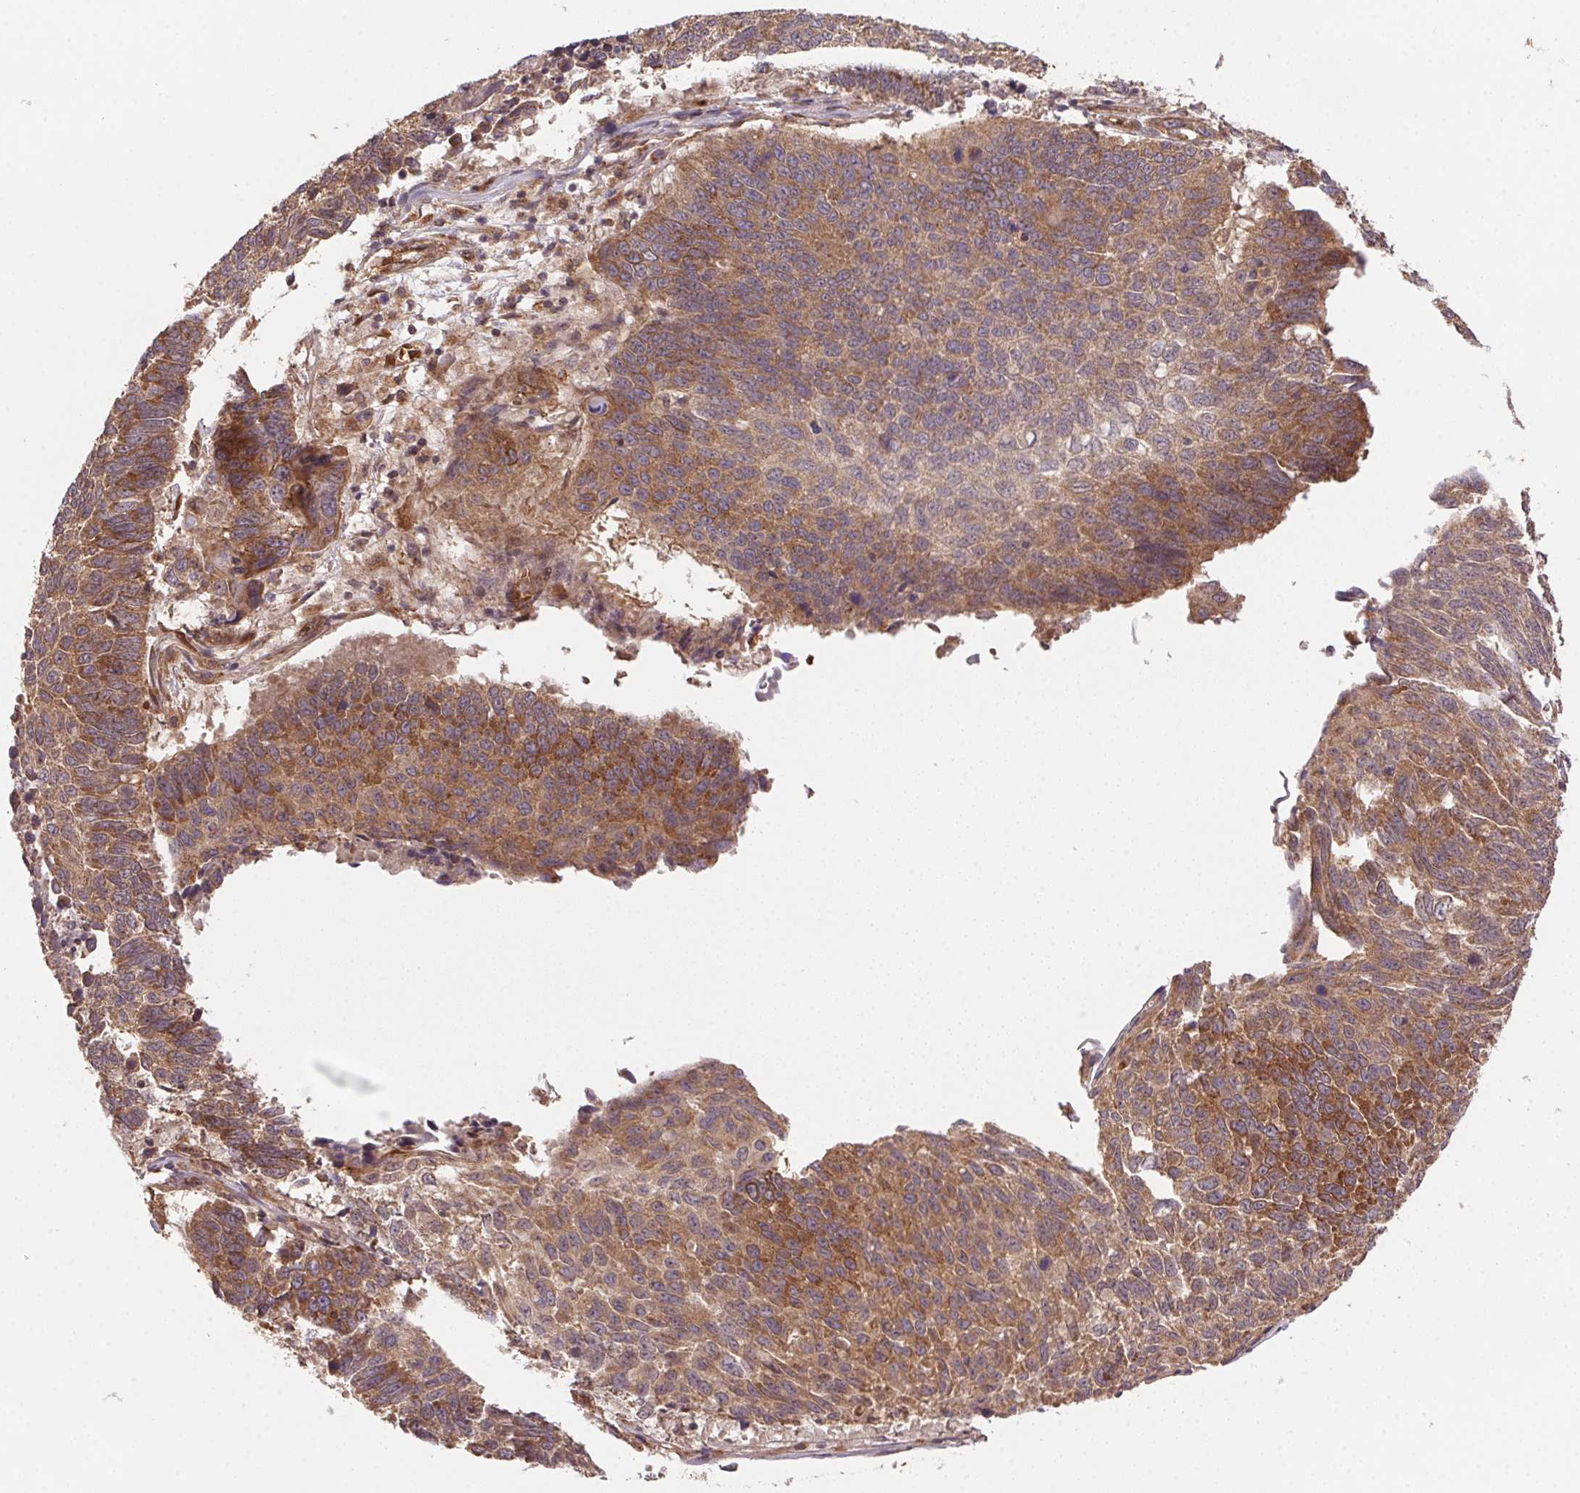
{"staining": {"intensity": "moderate", "quantity": ">75%", "location": "cytoplasmic/membranous"}, "tissue": "lung cancer", "cell_type": "Tumor cells", "image_type": "cancer", "snomed": [{"axis": "morphology", "description": "Squamous cell carcinoma, NOS"}, {"axis": "topography", "description": "Lung"}], "caption": "High-power microscopy captured an immunohistochemistry micrograph of lung cancer (squamous cell carcinoma), revealing moderate cytoplasmic/membranous positivity in approximately >75% of tumor cells.", "gene": "USE1", "patient": {"sex": "male", "age": 73}}